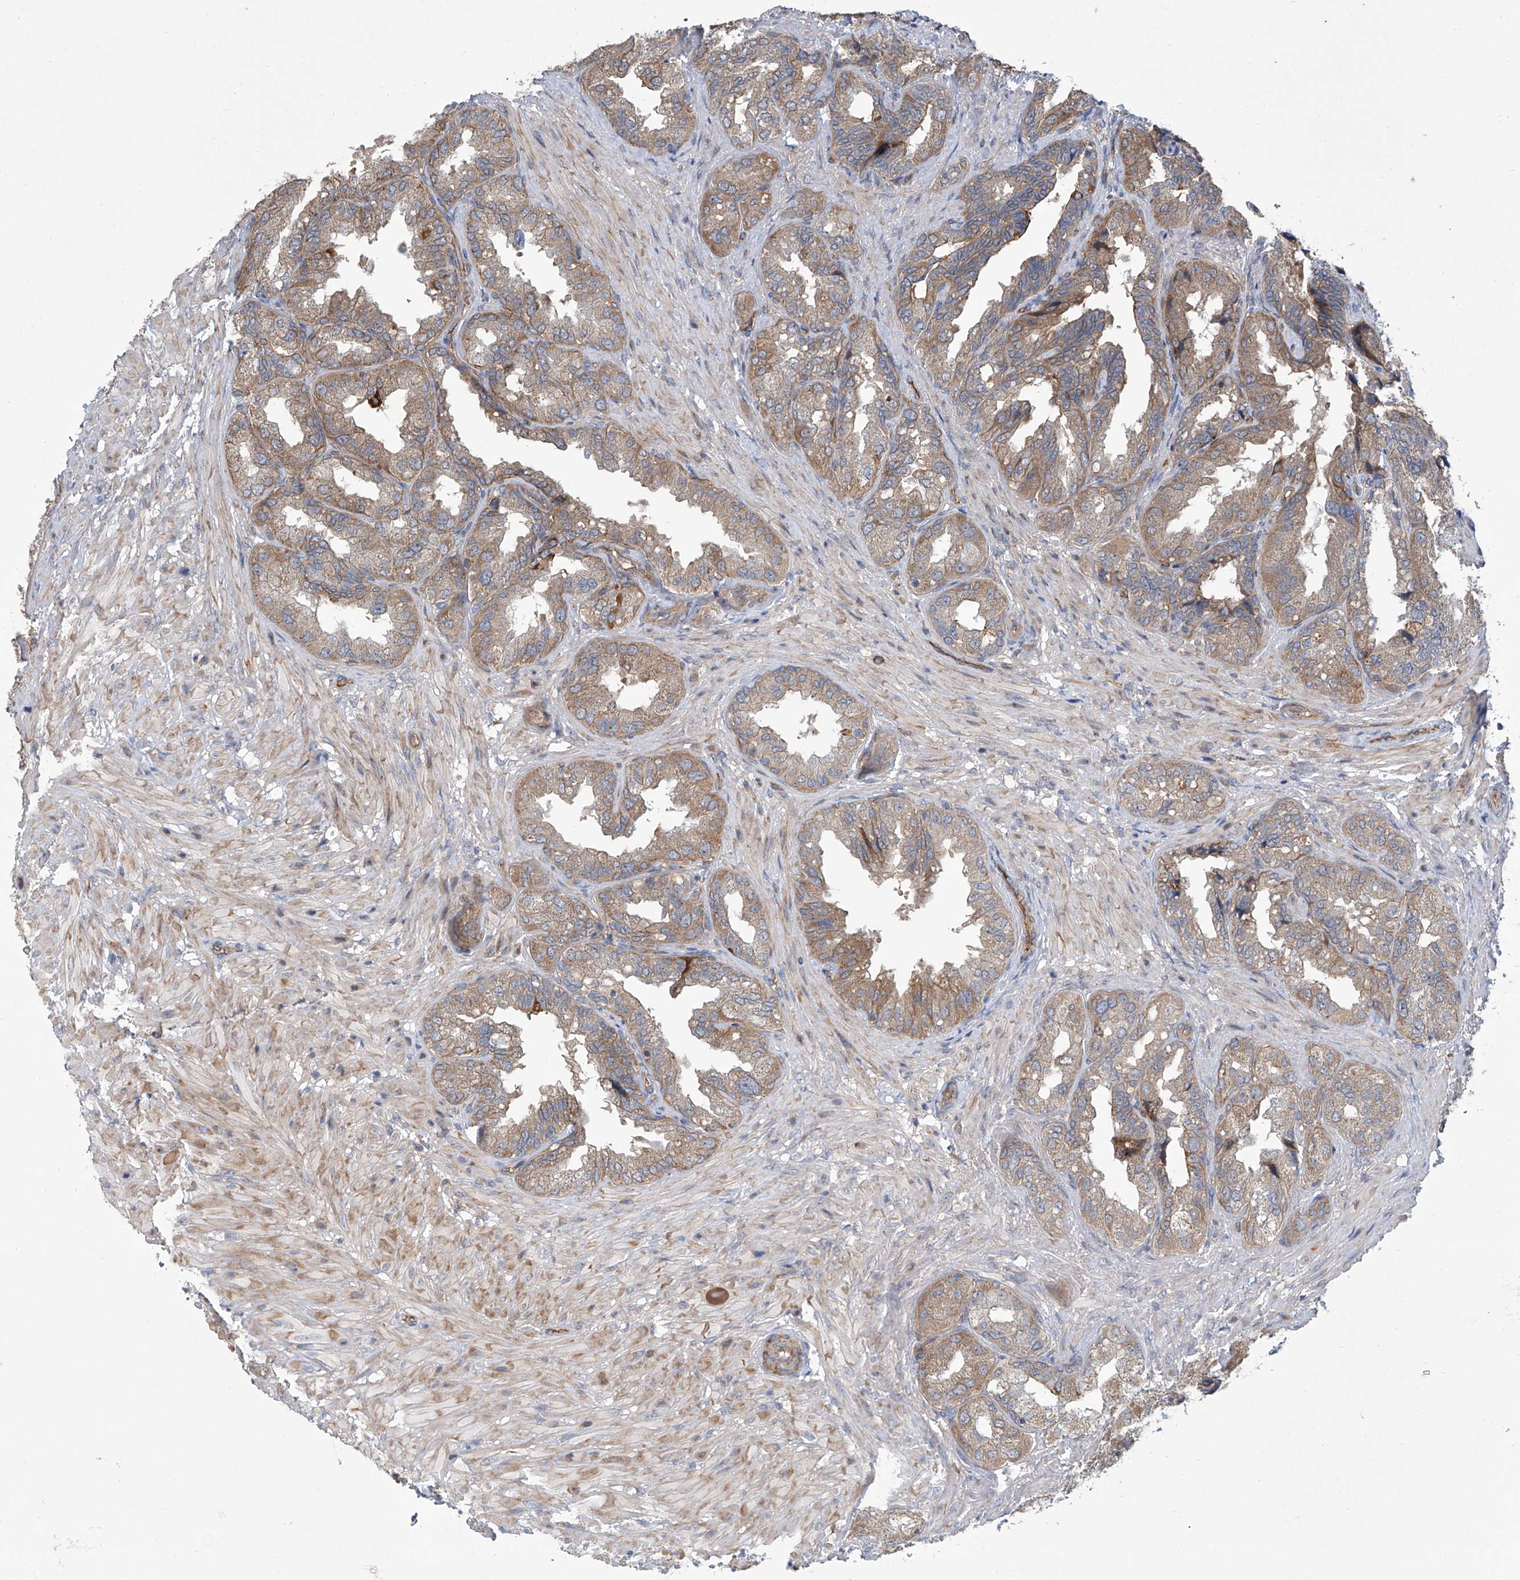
{"staining": {"intensity": "weak", "quantity": ">75%", "location": "cytoplasmic/membranous"}, "tissue": "seminal vesicle", "cell_type": "Glandular cells", "image_type": "normal", "snomed": [{"axis": "morphology", "description": "Normal tissue, NOS"}, {"axis": "topography", "description": "Seminal veicle"}, {"axis": "topography", "description": "Peripheral nerve tissue"}], "caption": "A high-resolution image shows immunohistochemistry staining of benign seminal vesicle, which reveals weak cytoplasmic/membranous expression in about >75% of glandular cells. (brown staining indicates protein expression, while blue staining denotes nuclei).", "gene": "EIF2D", "patient": {"sex": "male", "age": 63}}